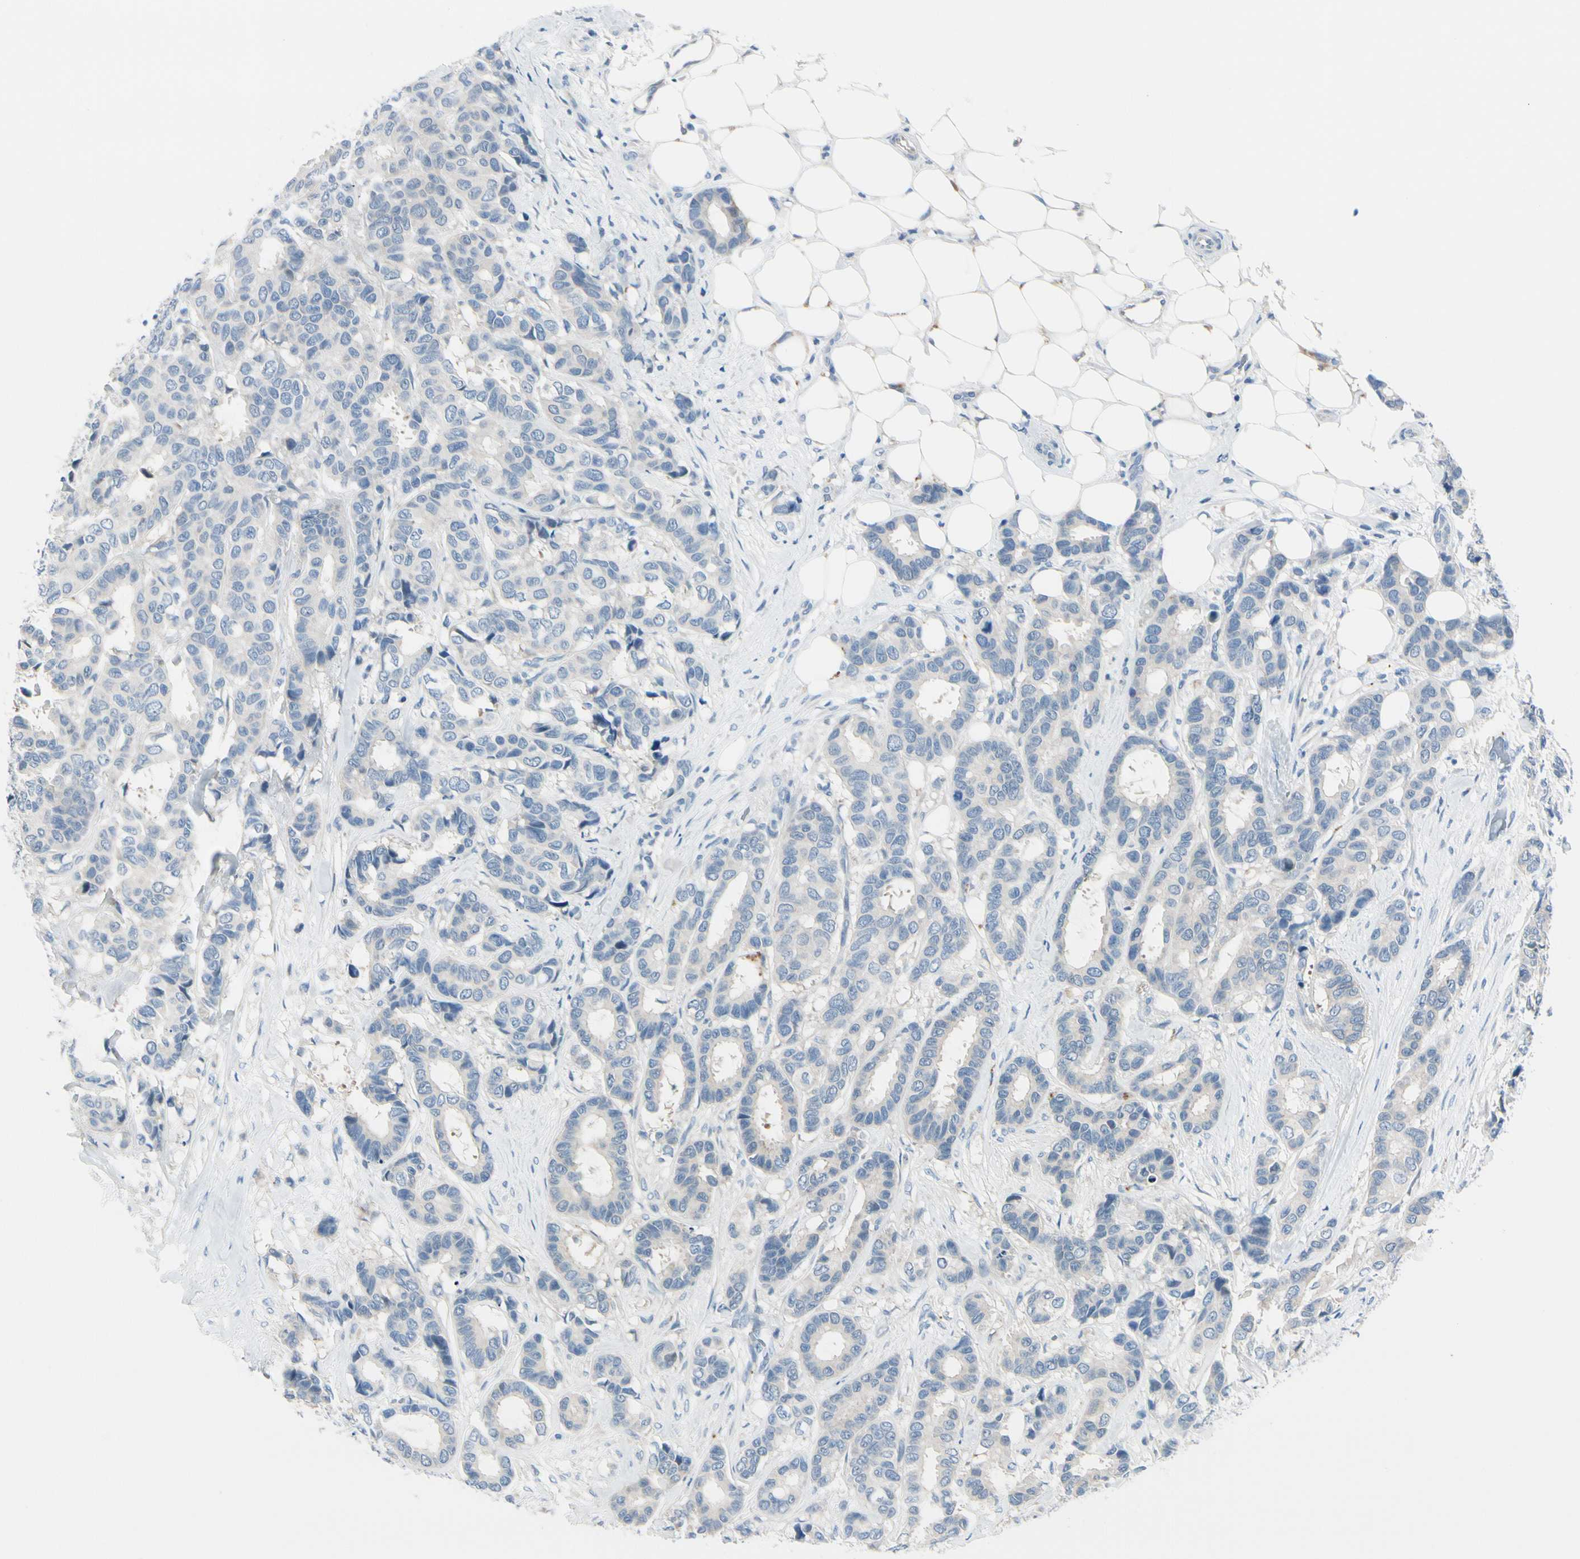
{"staining": {"intensity": "negative", "quantity": "none", "location": "none"}, "tissue": "breast cancer", "cell_type": "Tumor cells", "image_type": "cancer", "snomed": [{"axis": "morphology", "description": "Duct carcinoma"}, {"axis": "topography", "description": "Breast"}], "caption": "Photomicrograph shows no protein positivity in tumor cells of breast invasive ductal carcinoma tissue.", "gene": "PEBP1", "patient": {"sex": "female", "age": 87}}